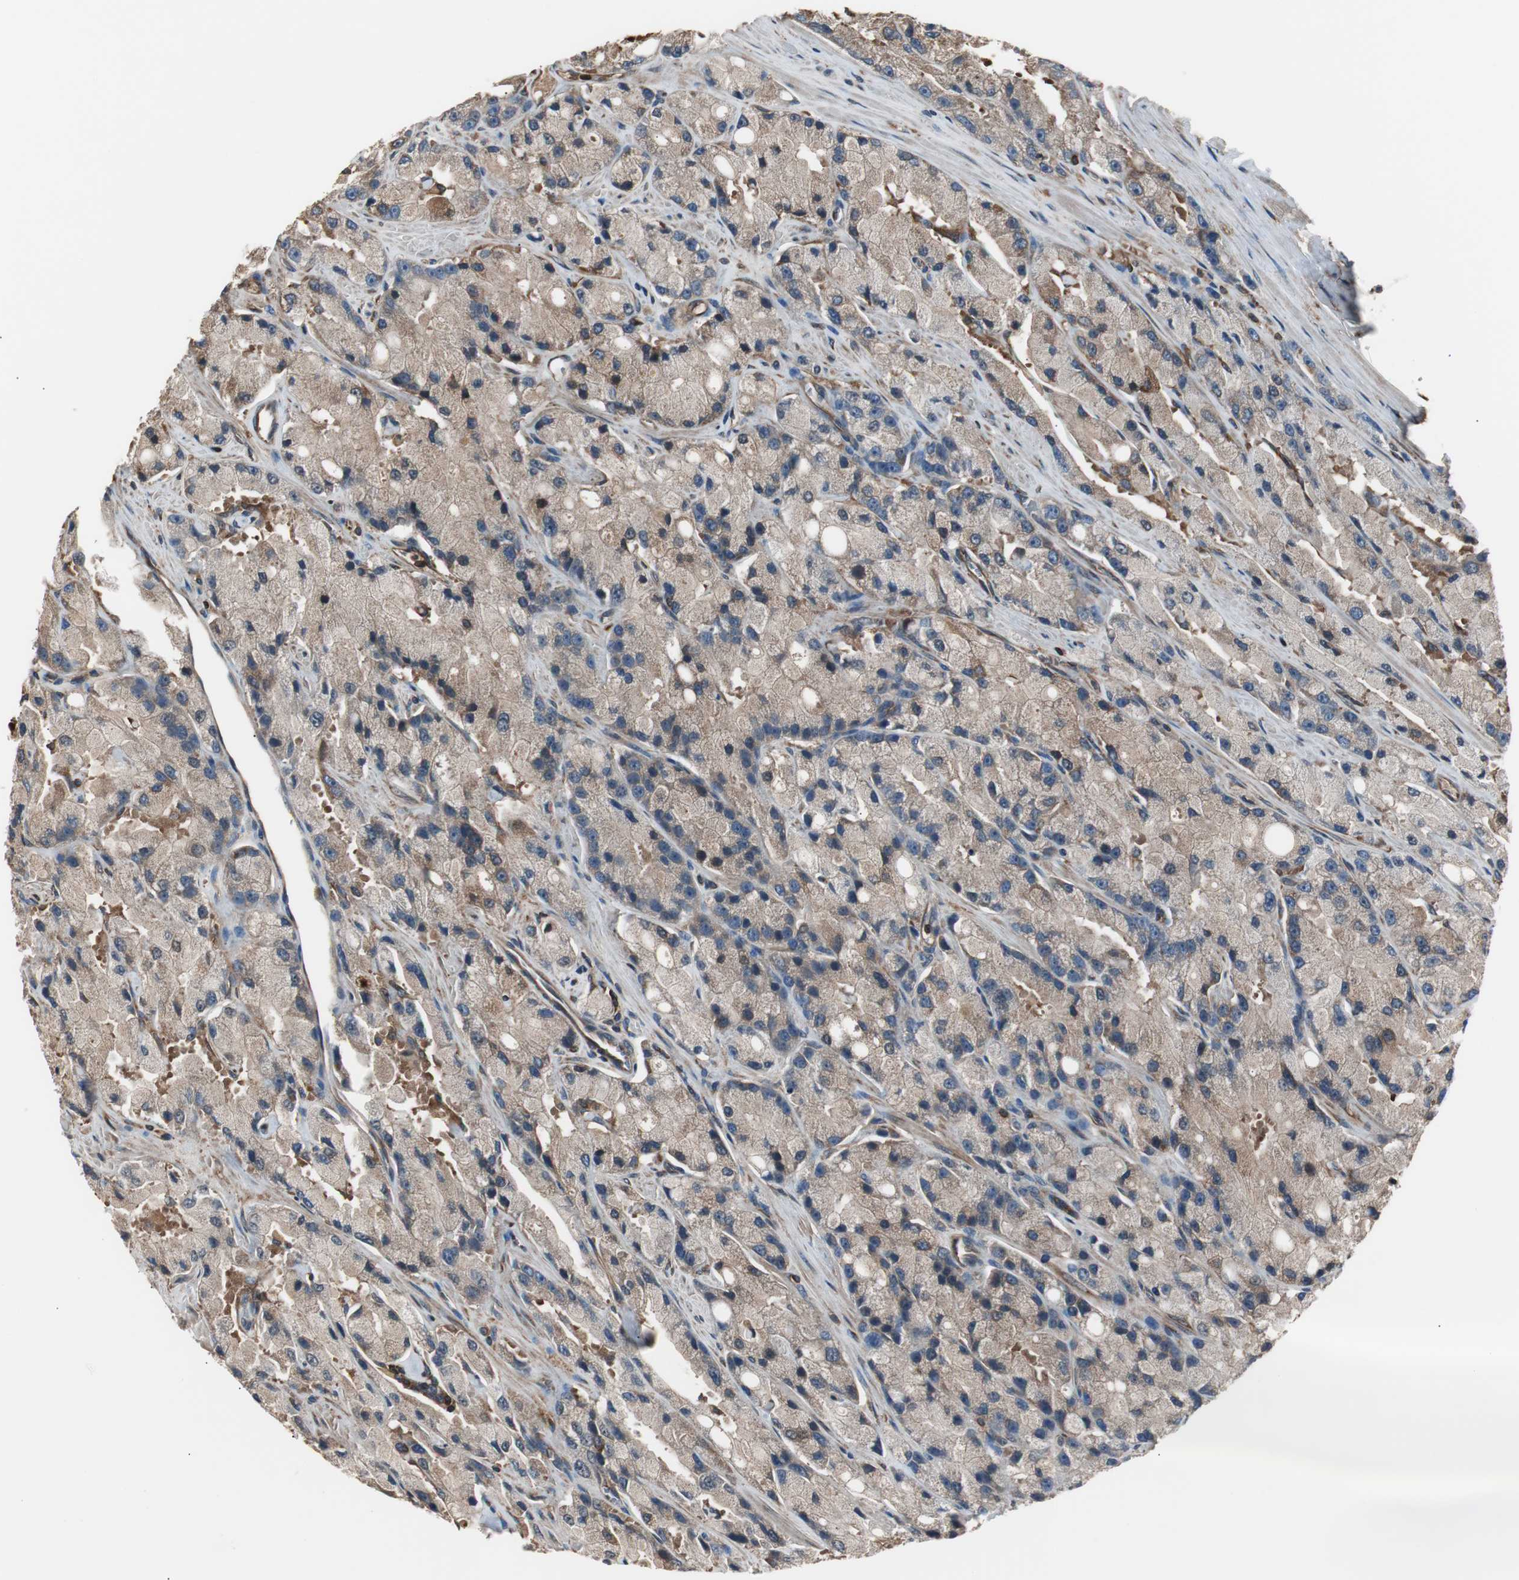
{"staining": {"intensity": "weak", "quantity": ">75%", "location": "cytoplasmic/membranous"}, "tissue": "prostate cancer", "cell_type": "Tumor cells", "image_type": "cancer", "snomed": [{"axis": "morphology", "description": "Adenocarcinoma, High grade"}, {"axis": "topography", "description": "Prostate"}], "caption": "IHC histopathology image of human prostate cancer (adenocarcinoma (high-grade)) stained for a protein (brown), which shows low levels of weak cytoplasmic/membranous positivity in about >75% of tumor cells.", "gene": "CAPNS1", "patient": {"sex": "male", "age": 58}}